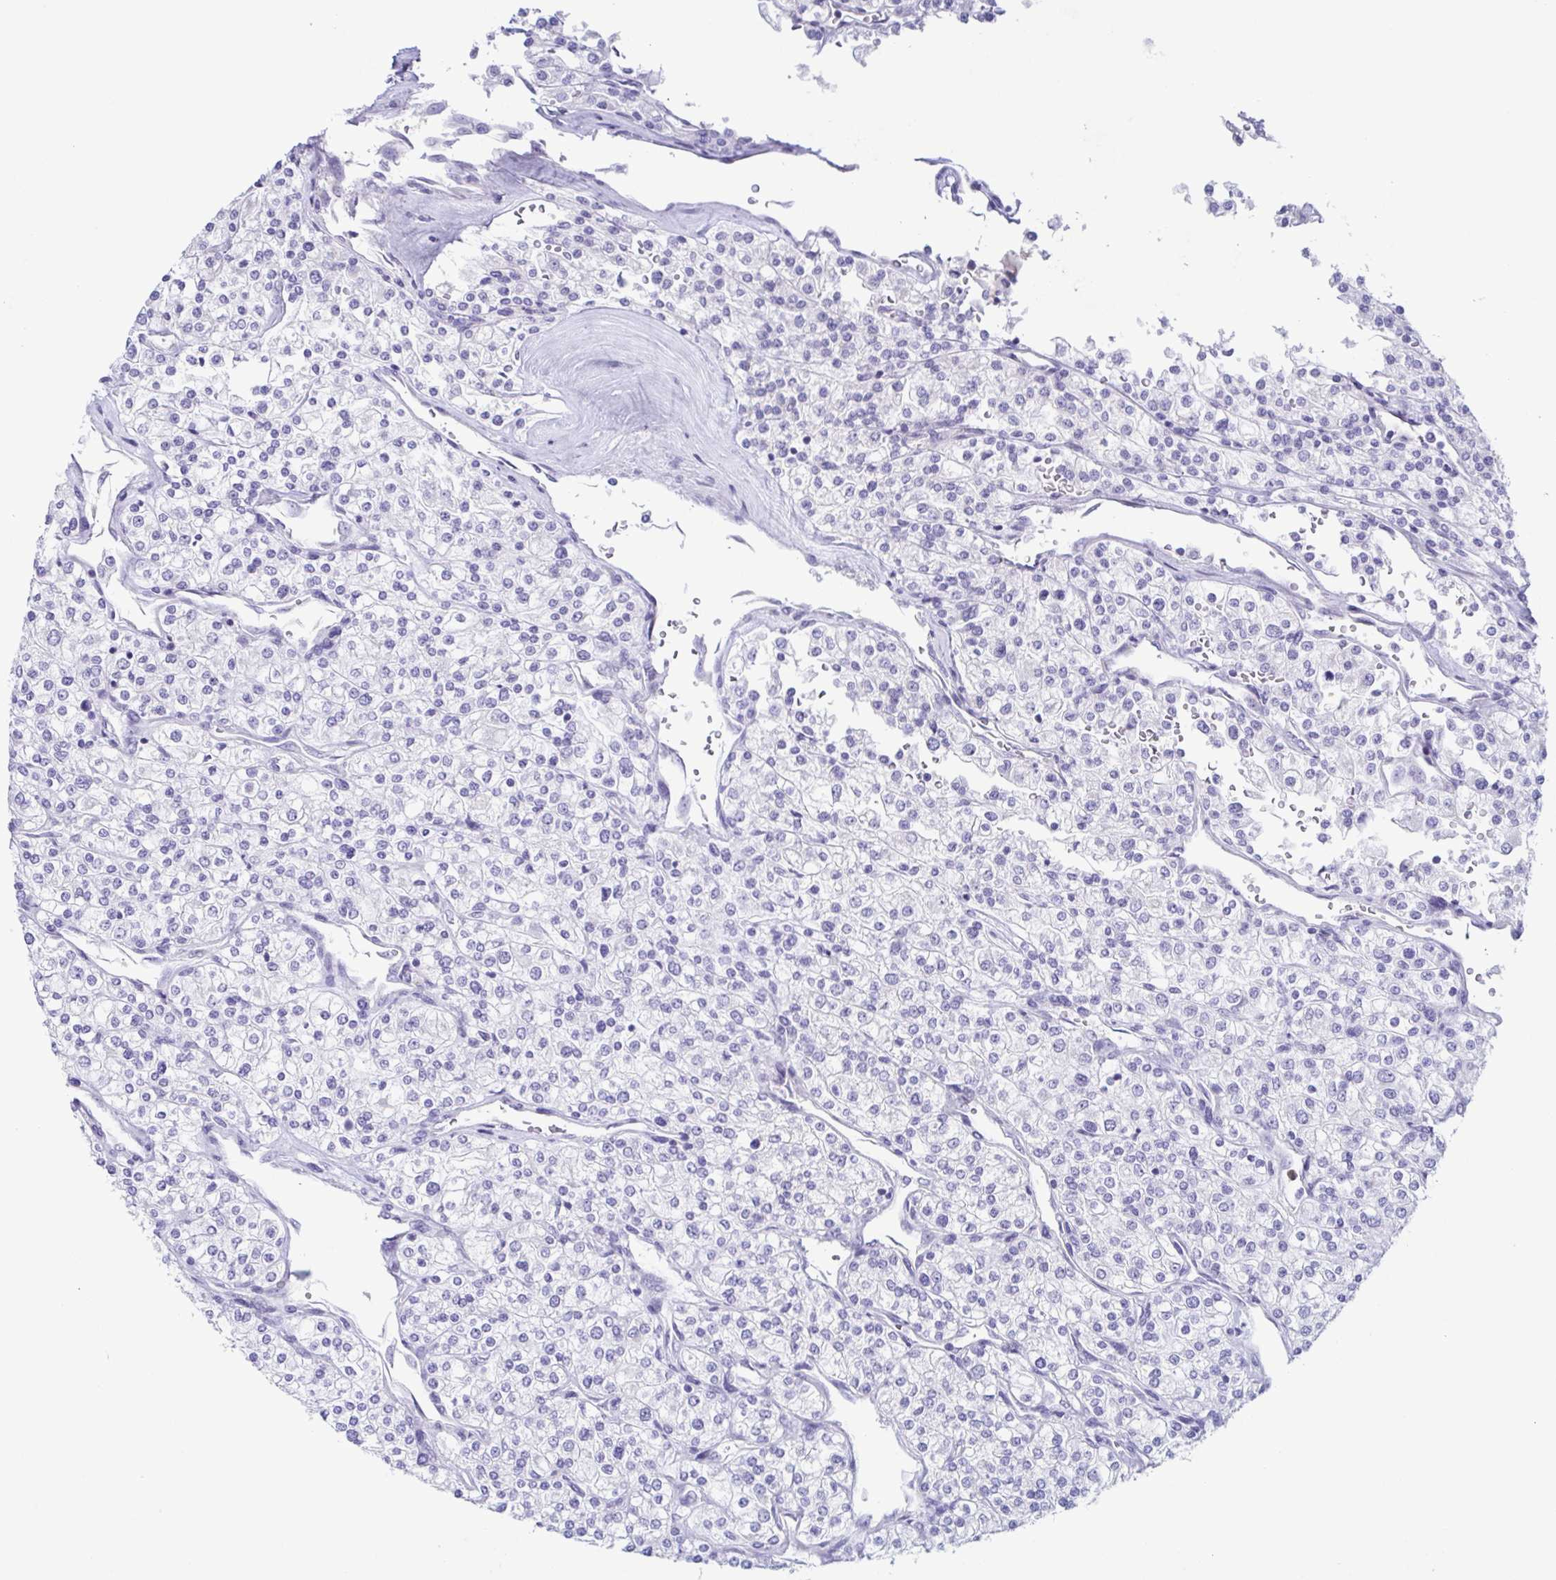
{"staining": {"intensity": "negative", "quantity": "none", "location": "none"}, "tissue": "renal cancer", "cell_type": "Tumor cells", "image_type": "cancer", "snomed": [{"axis": "morphology", "description": "Adenocarcinoma, NOS"}, {"axis": "topography", "description": "Kidney"}], "caption": "IHC micrograph of human renal adenocarcinoma stained for a protein (brown), which reveals no staining in tumor cells.", "gene": "AZU1", "patient": {"sex": "male", "age": 80}}